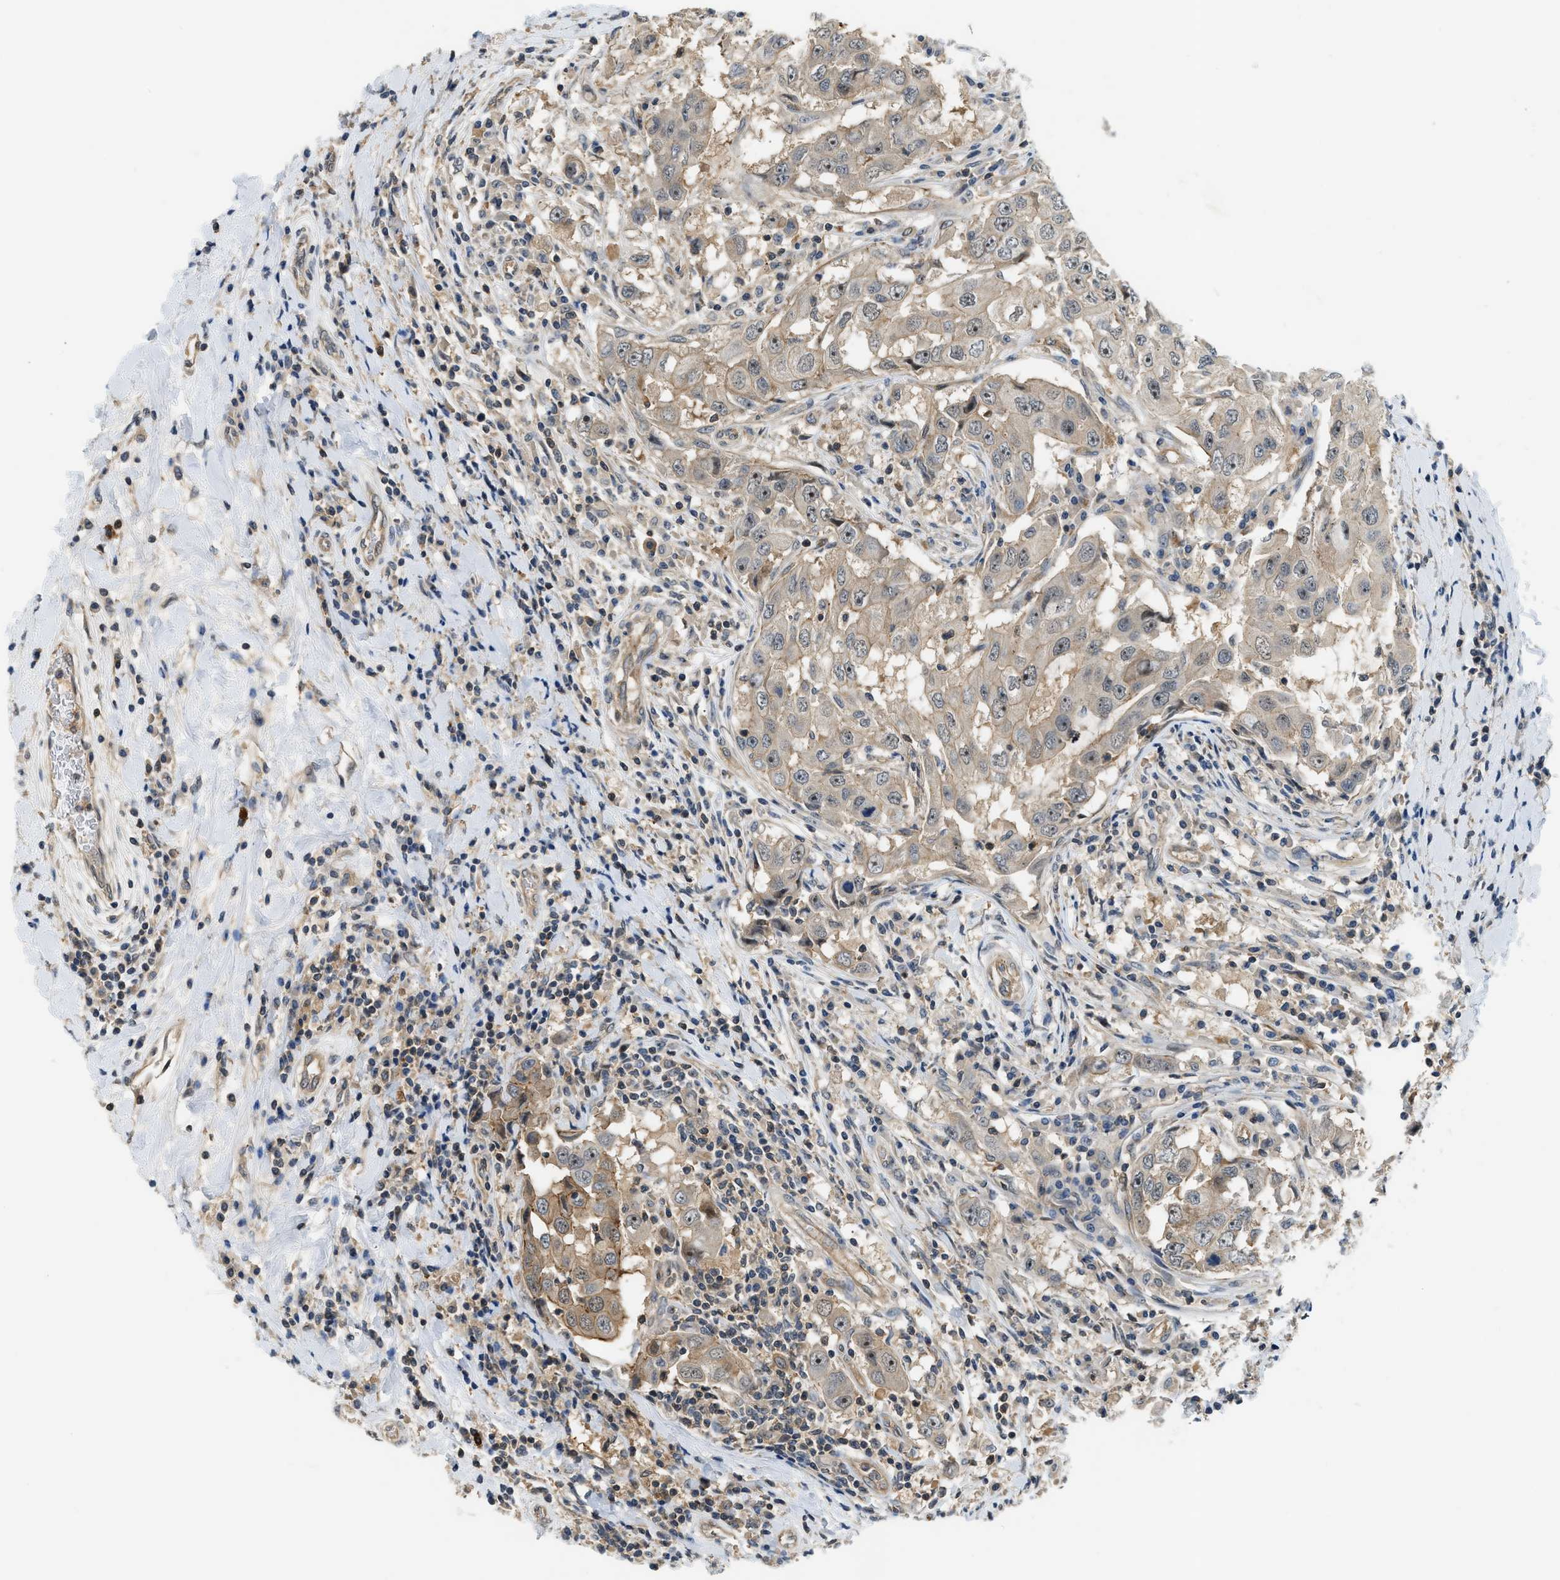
{"staining": {"intensity": "weak", "quantity": ">75%", "location": "cytoplasmic/membranous"}, "tissue": "breast cancer", "cell_type": "Tumor cells", "image_type": "cancer", "snomed": [{"axis": "morphology", "description": "Duct carcinoma"}, {"axis": "topography", "description": "Breast"}], "caption": "High-magnification brightfield microscopy of breast intraductal carcinoma stained with DAB (brown) and counterstained with hematoxylin (blue). tumor cells exhibit weak cytoplasmic/membranous staining is present in approximately>75% of cells.", "gene": "CBLB", "patient": {"sex": "female", "age": 27}}